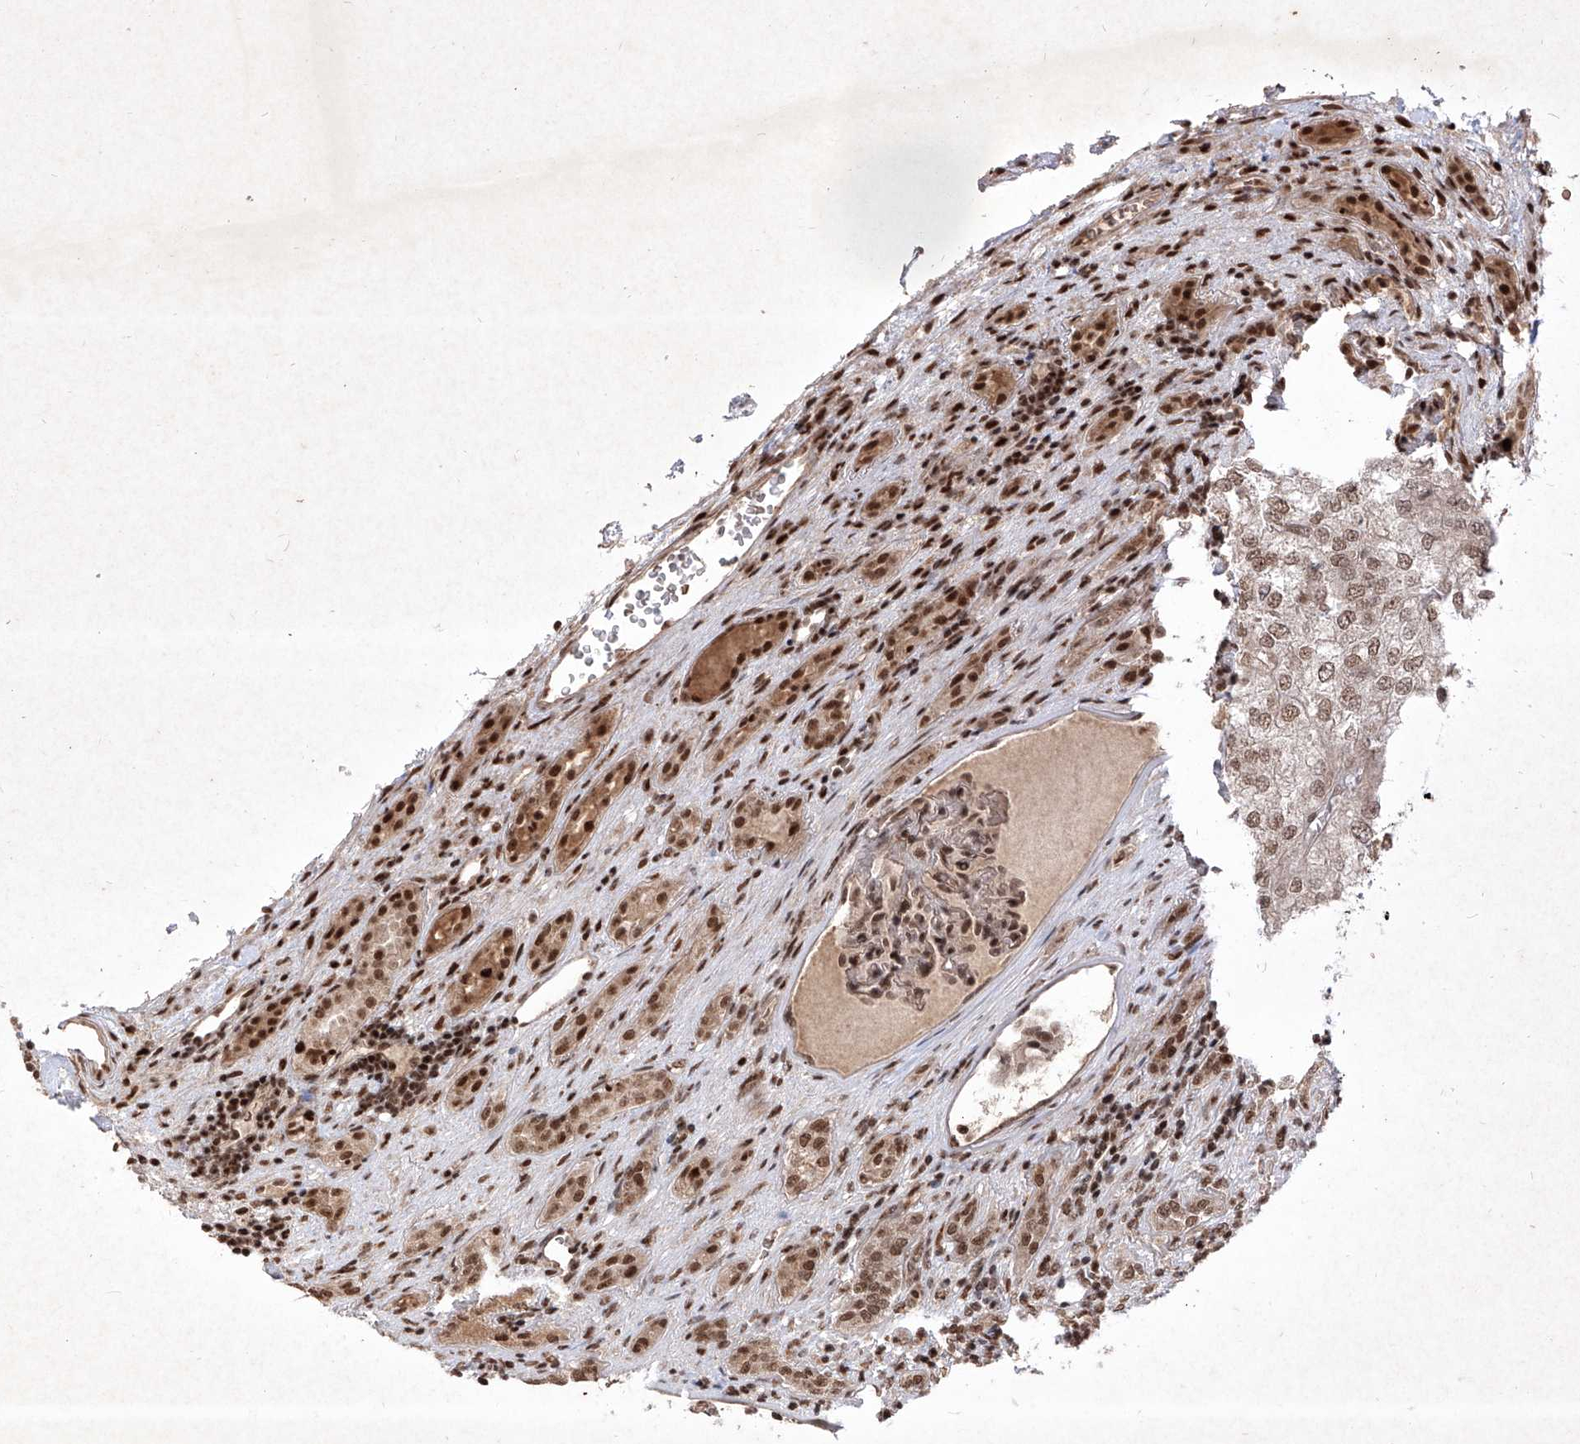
{"staining": {"intensity": "moderate", "quantity": ">75%", "location": "nuclear"}, "tissue": "renal cancer", "cell_type": "Tumor cells", "image_type": "cancer", "snomed": [{"axis": "morphology", "description": "Adenocarcinoma, NOS"}, {"axis": "topography", "description": "Kidney"}], "caption": "Approximately >75% of tumor cells in human renal cancer display moderate nuclear protein staining as visualized by brown immunohistochemical staining.", "gene": "IRF2", "patient": {"sex": "female", "age": 54}}